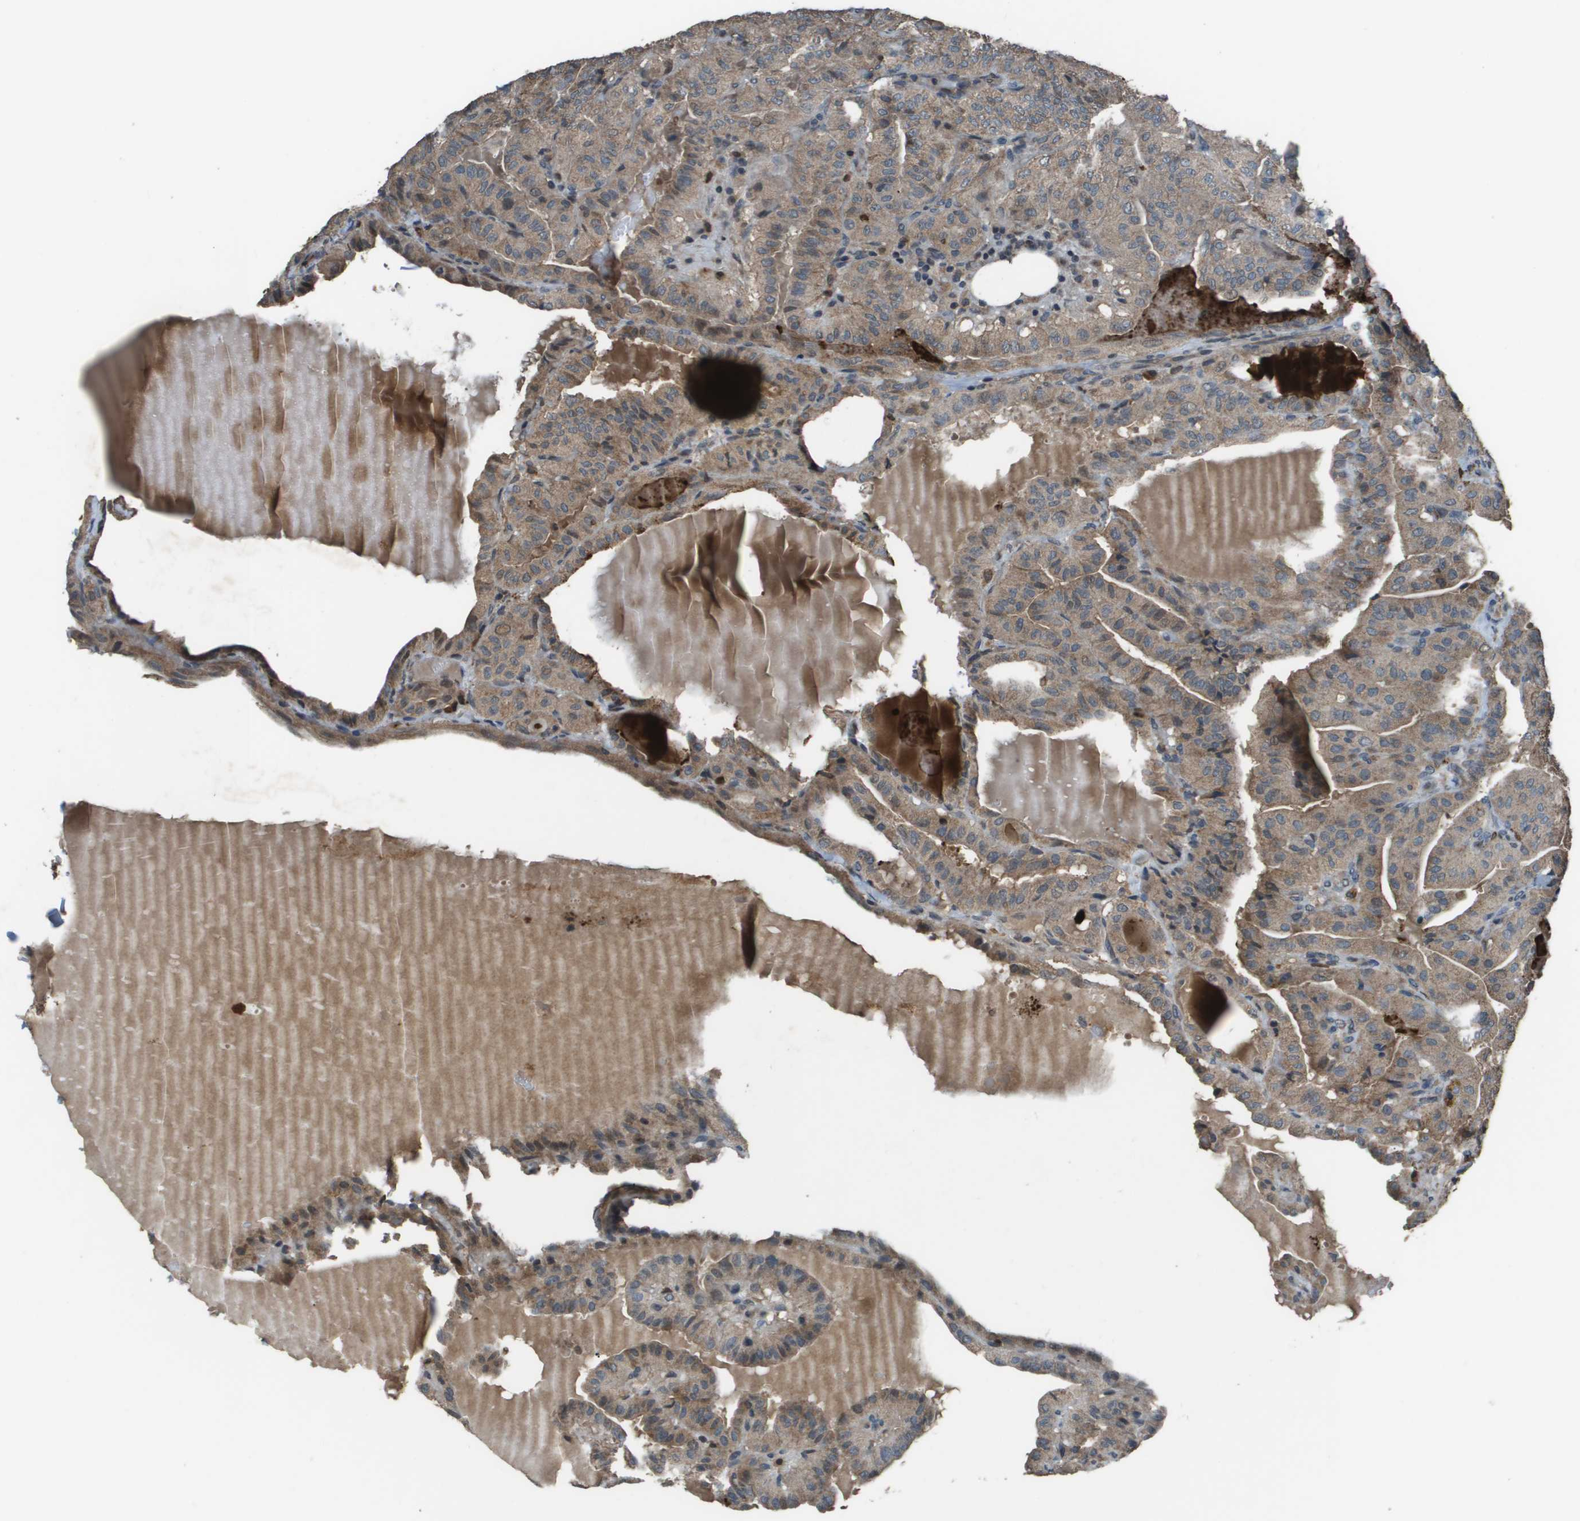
{"staining": {"intensity": "weak", "quantity": ">75%", "location": "cytoplasmic/membranous"}, "tissue": "thyroid cancer", "cell_type": "Tumor cells", "image_type": "cancer", "snomed": [{"axis": "morphology", "description": "Papillary adenocarcinoma, NOS"}, {"axis": "topography", "description": "Thyroid gland"}], "caption": "Human thyroid cancer (papillary adenocarcinoma) stained with a protein marker shows weak staining in tumor cells.", "gene": "GOSR2", "patient": {"sex": "male", "age": 77}}